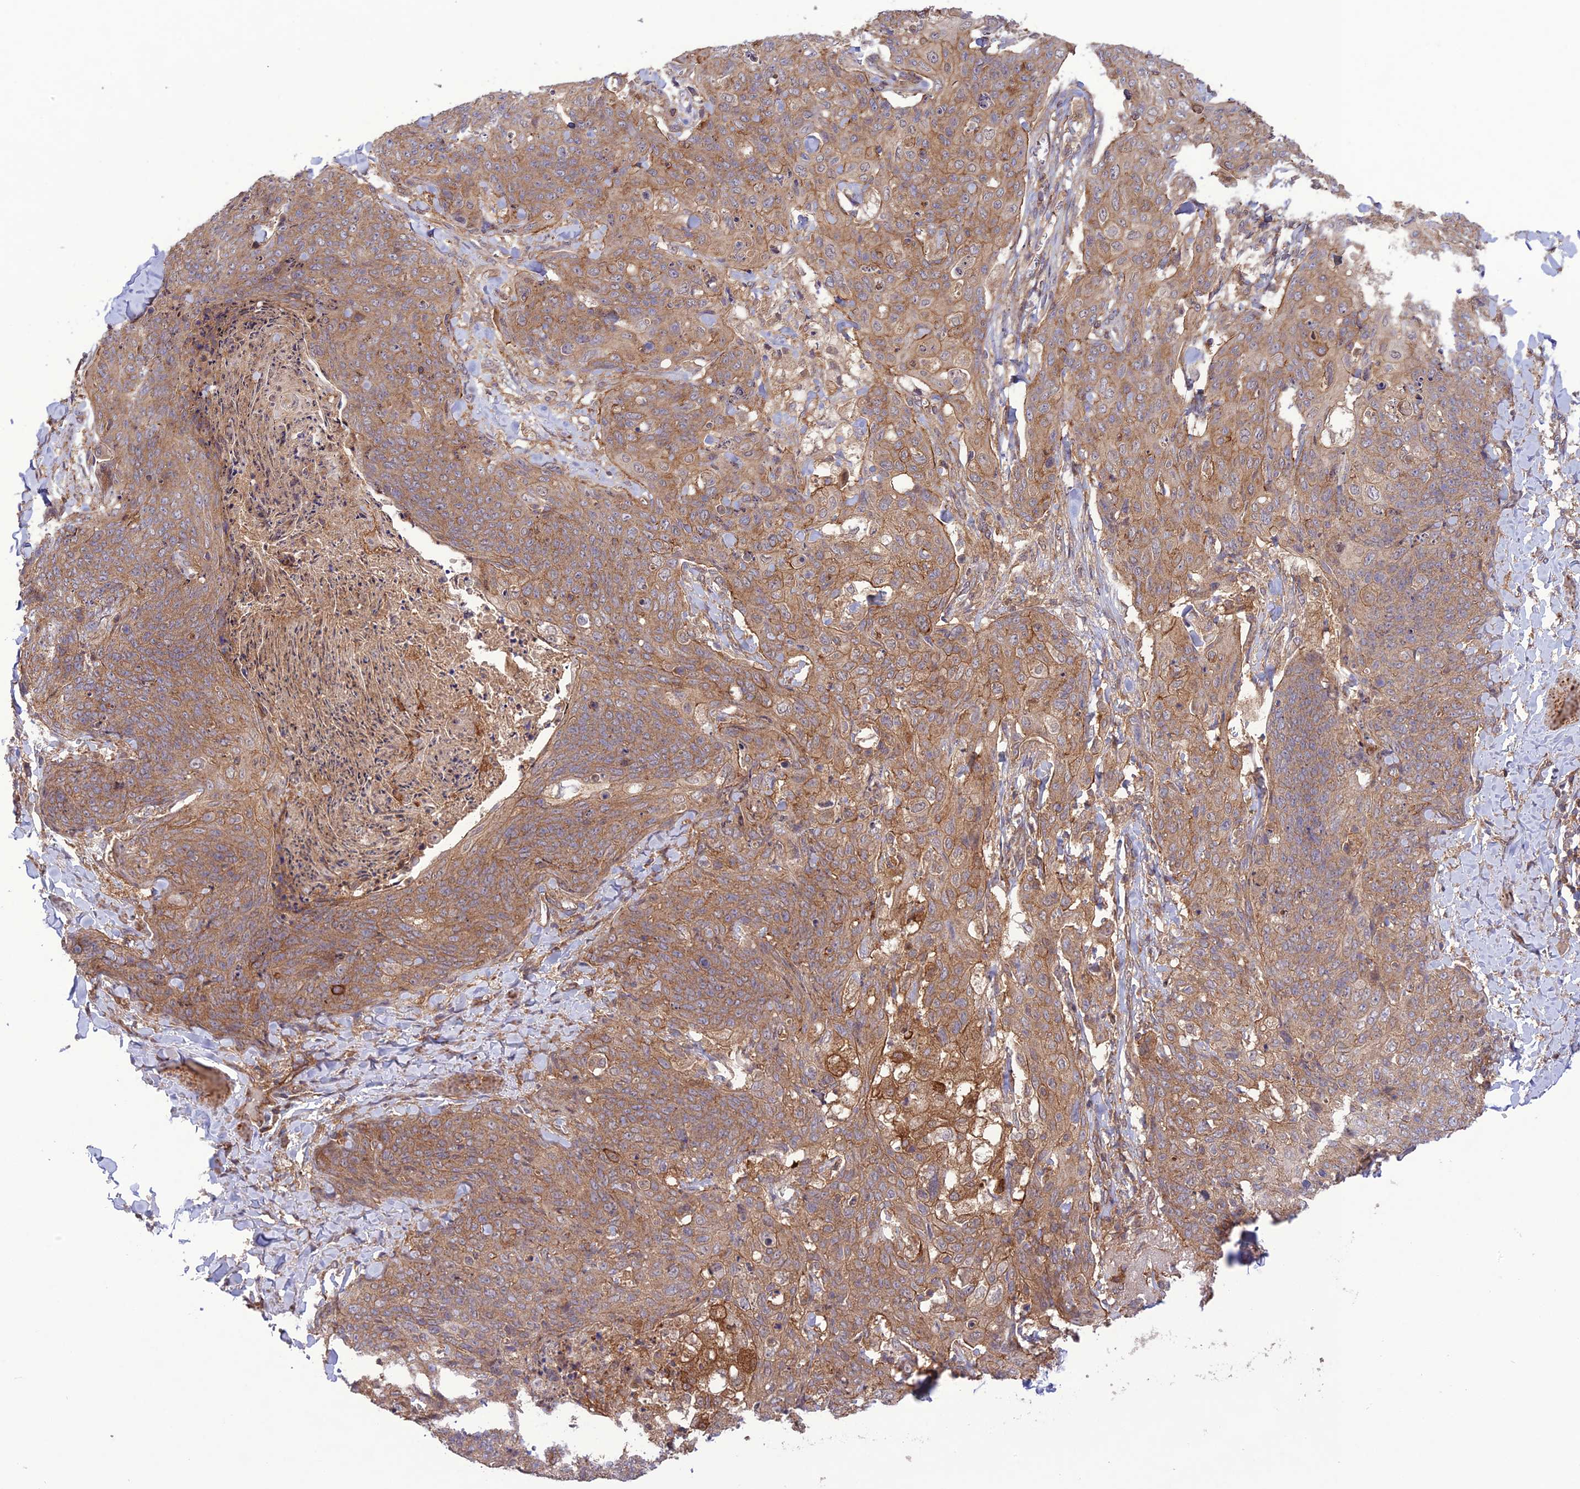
{"staining": {"intensity": "moderate", "quantity": ">75%", "location": "cytoplasmic/membranous"}, "tissue": "skin cancer", "cell_type": "Tumor cells", "image_type": "cancer", "snomed": [{"axis": "morphology", "description": "Squamous cell carcinoma, NOS"}, {"axis": "topography", "description": "Skin"}, {"axis": "topography", "description": "Vulva"}], "caption": "IHC (DAB) staining of skin squamous cell carcinoma demonstrates moderate cytoplasmic/membranous protein expression in about >75% of tumor cells.", "gene": "FCHSD1", "patient": {"sex": "female", "age": 85}}